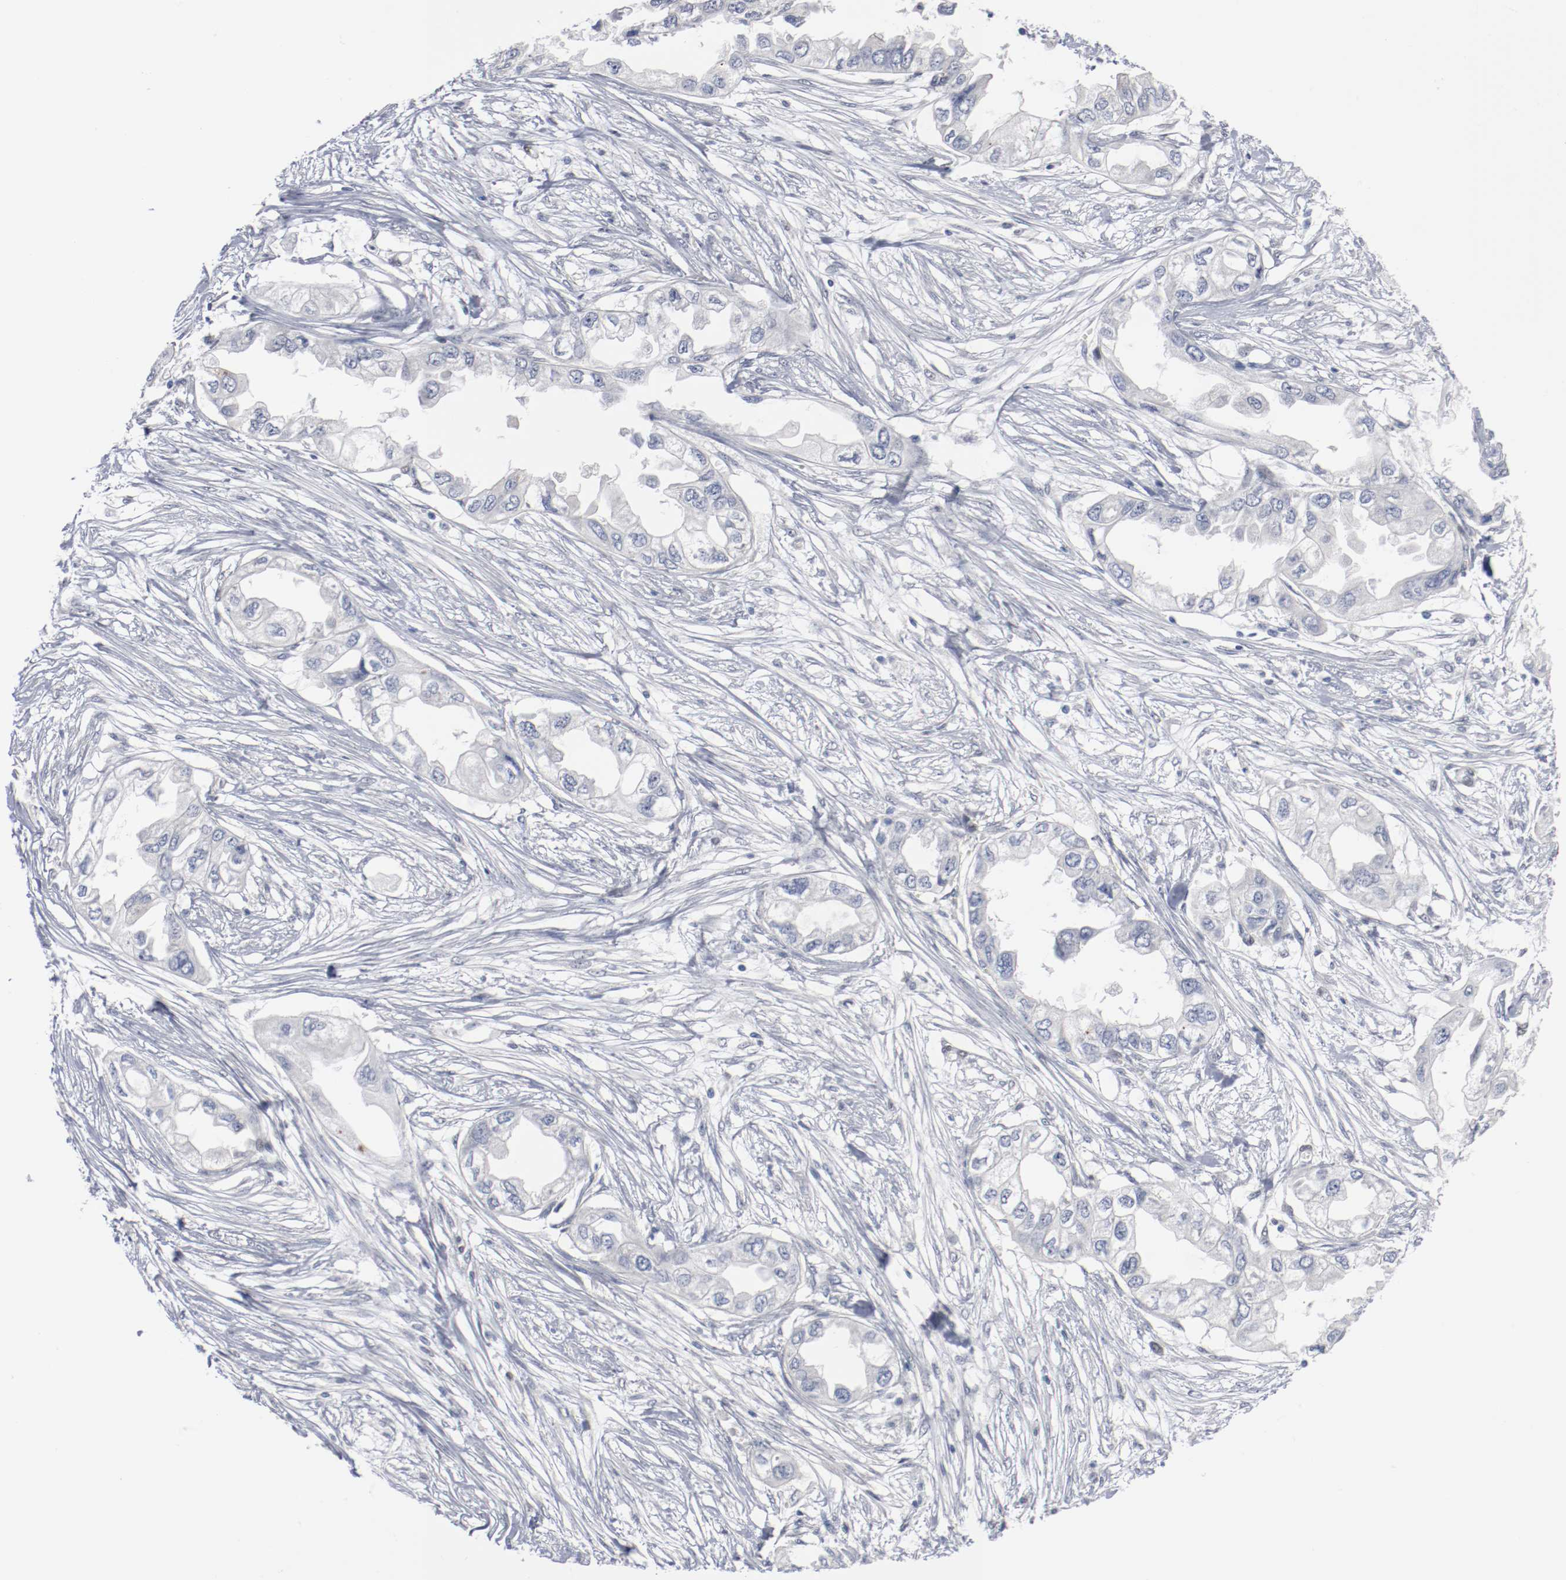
{"staining": {"intensity": "negative", "quantity": "none", "location": "none"}, "tissue": "endometrial cancer", "cell_type": "Tumor cells", "image_type": "cancer", "snomed": [{"axis": "morphology", "description": "Adenocarcinoma, NOS"}, {"axis": "topography", "description": "Endometrium"}], "caption": "DAB immunohistochemical staining of human endometrial cancer reveals no significant expression in tumor cells.", "gene": "ZEB2", "patient": {"sex": "female", "age": 67}}